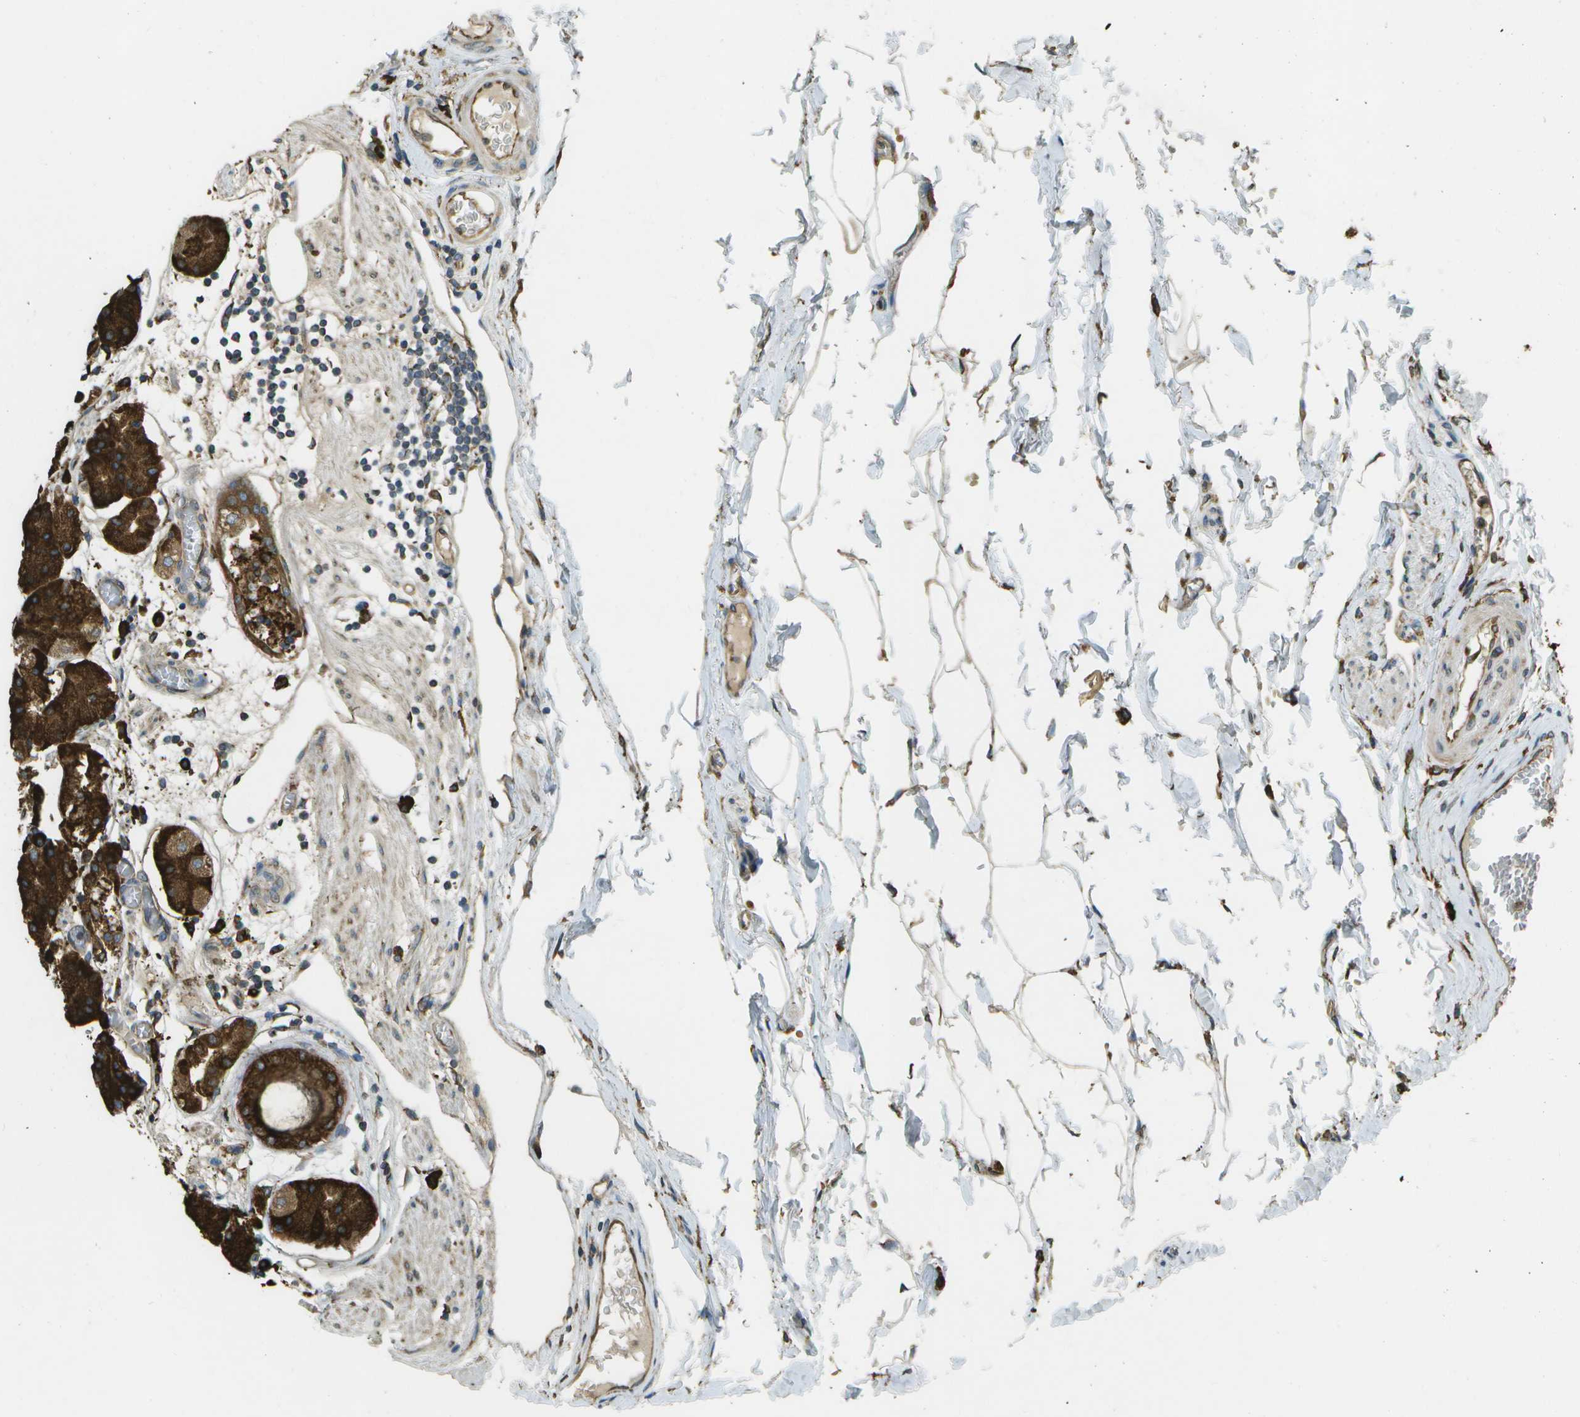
{"staining": {"intensity": "strong", "quantity": ">75%", "location": "cytoplasmic/membranous"}, "tissue": "stomach", "cell_type": "Glandular cells", "image_type": "normal", "snomed": [{"axis": "morphology", "description": "Normal tissue, NOS"}, {"axis": "topography", "description": "Stomach, lower"}], "caption": "Immunohistochemical staining of benign human stomach shows strong cytoplasmic/membranous protein expression in about >75% of glandular cells. The protein of interest is shown in brown color, while the nuclei are stained blue.", "gene": "PDIA4", "patient": {"sex": "male", "age": 71}}